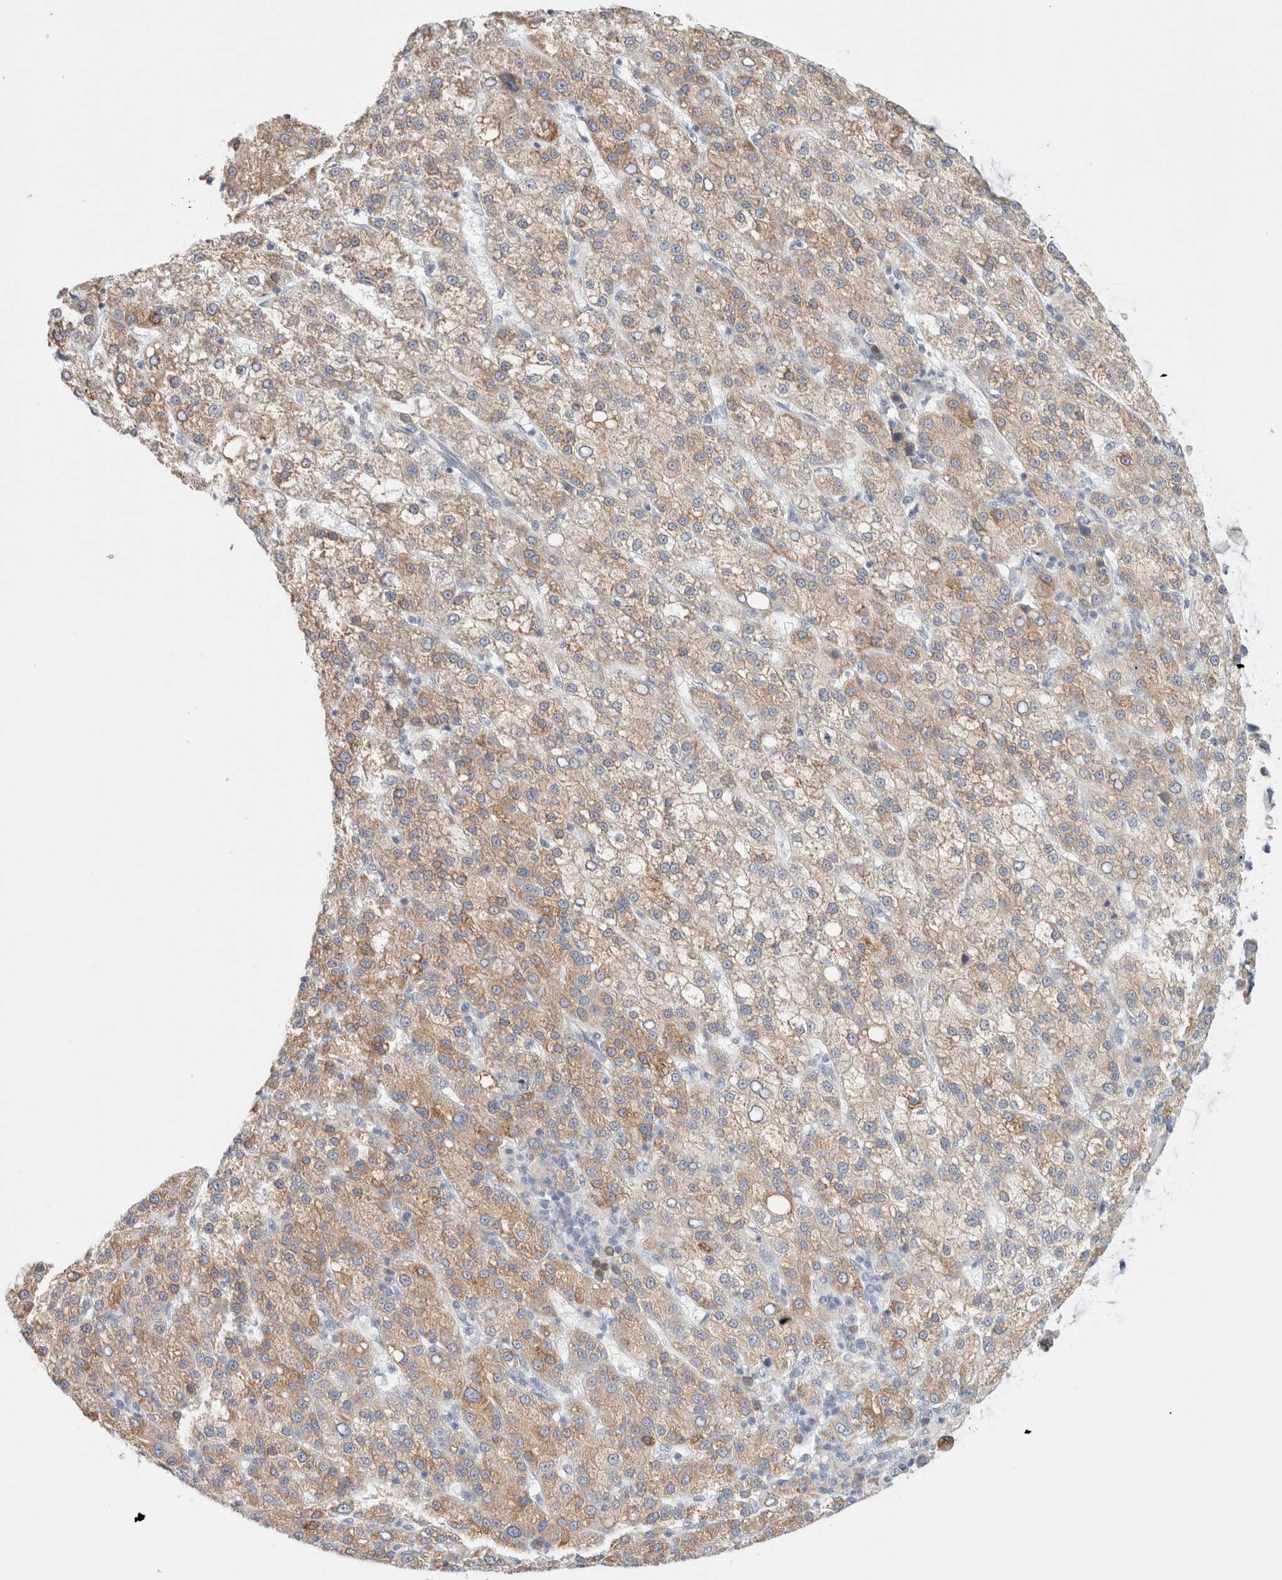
{"staining": {"intensity": "weak", "quantity": ">75%", "location": "cytoplasmic/membranous"}, "tissue": "liver cancer", "cell_type": "Tumor cells", "image_type": "cancer", "snomed": [{"axis": "morphology", "description": "Carcinoma, Hepatocellular, NOS"}, {"axis": "topography", "description": "Liver"}], "caption": "Immunohistochemistry (IHC) histopathology image of liver hepatocellular carcinoma stained for a protein (brown), which demonstrates low levels of weak cytoplasmic/membranous positivity in approximately >75% of tumor cells.", "gene": "CSK", "patient": {"sex": "female", "age": 58}}